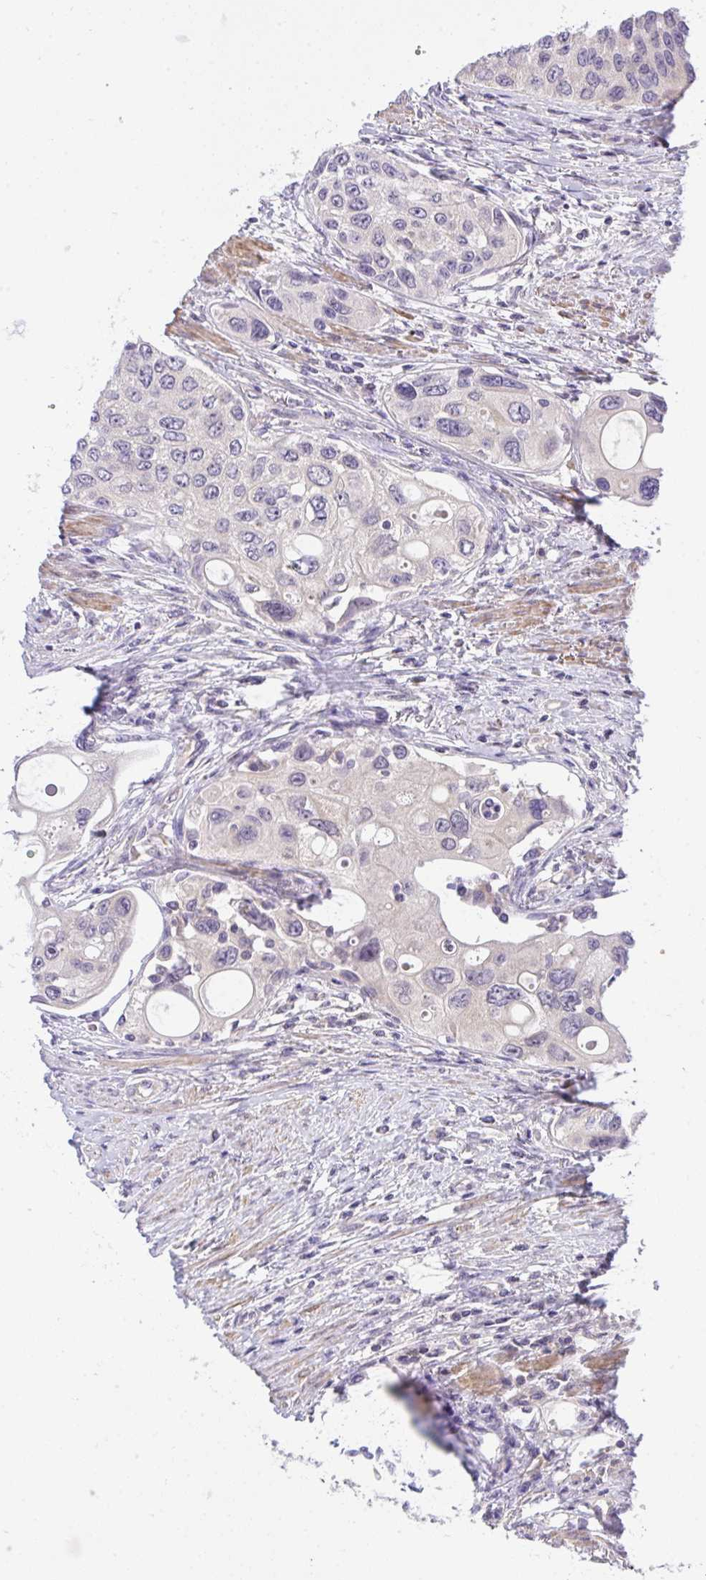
{"staining": {"intensity": "negative", "quantity": "none", "location": "none"}, "tissue": "urothelial cancer", "cell_type": "Tumor cells", "image_type": "cancer", "snomed": [{"axis": "morphology", "description": "Urothelial carcinoma, High grade"}, {"axis": "topography", "description": "Urinary bladder"}], "caption": "Immunohistochemical staining of human urothelial carcinoma (high-grade) exhibits no significant staining in tumor cells.", "gene": "C19orf54", "patient": {"sex": "female", "age": 56}}